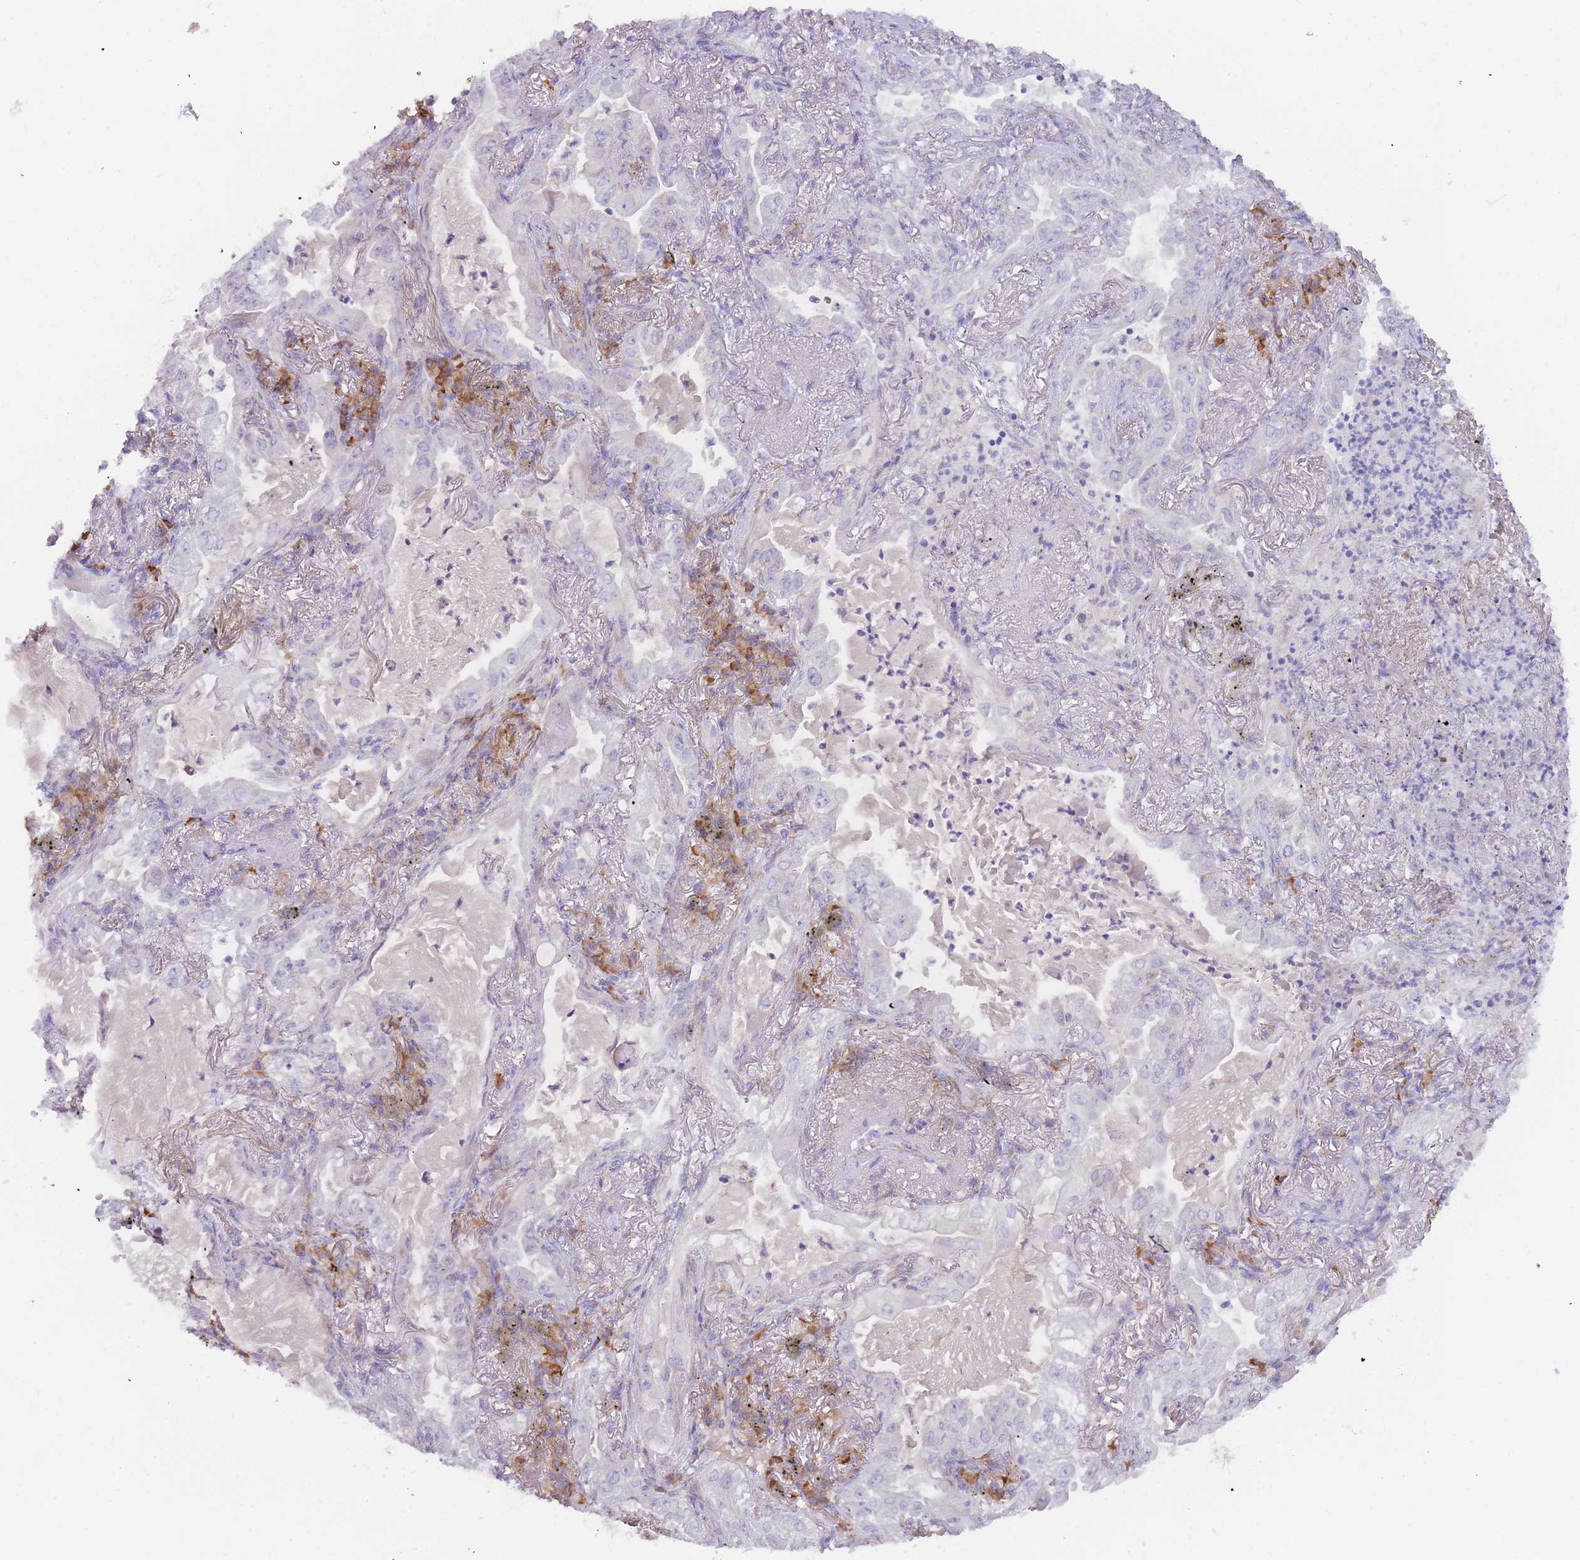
{"staining": {"intensity": "negative", "quantity": "none", "location": "none"}, "tissue": "lung cancer", "cell_type": "Tumor cells", "image_type": "cancer", "snomed": [{"axis": "morphology", "description": "Adenocarcinoma, NOS"}, {"axis": "topography", "description": "Lung"}], "caption": "Tumor cells show no significant protein positivity in lung cancer.", "gene": "SLC35E4", "patient": {"sex": "female", "age": 73}}